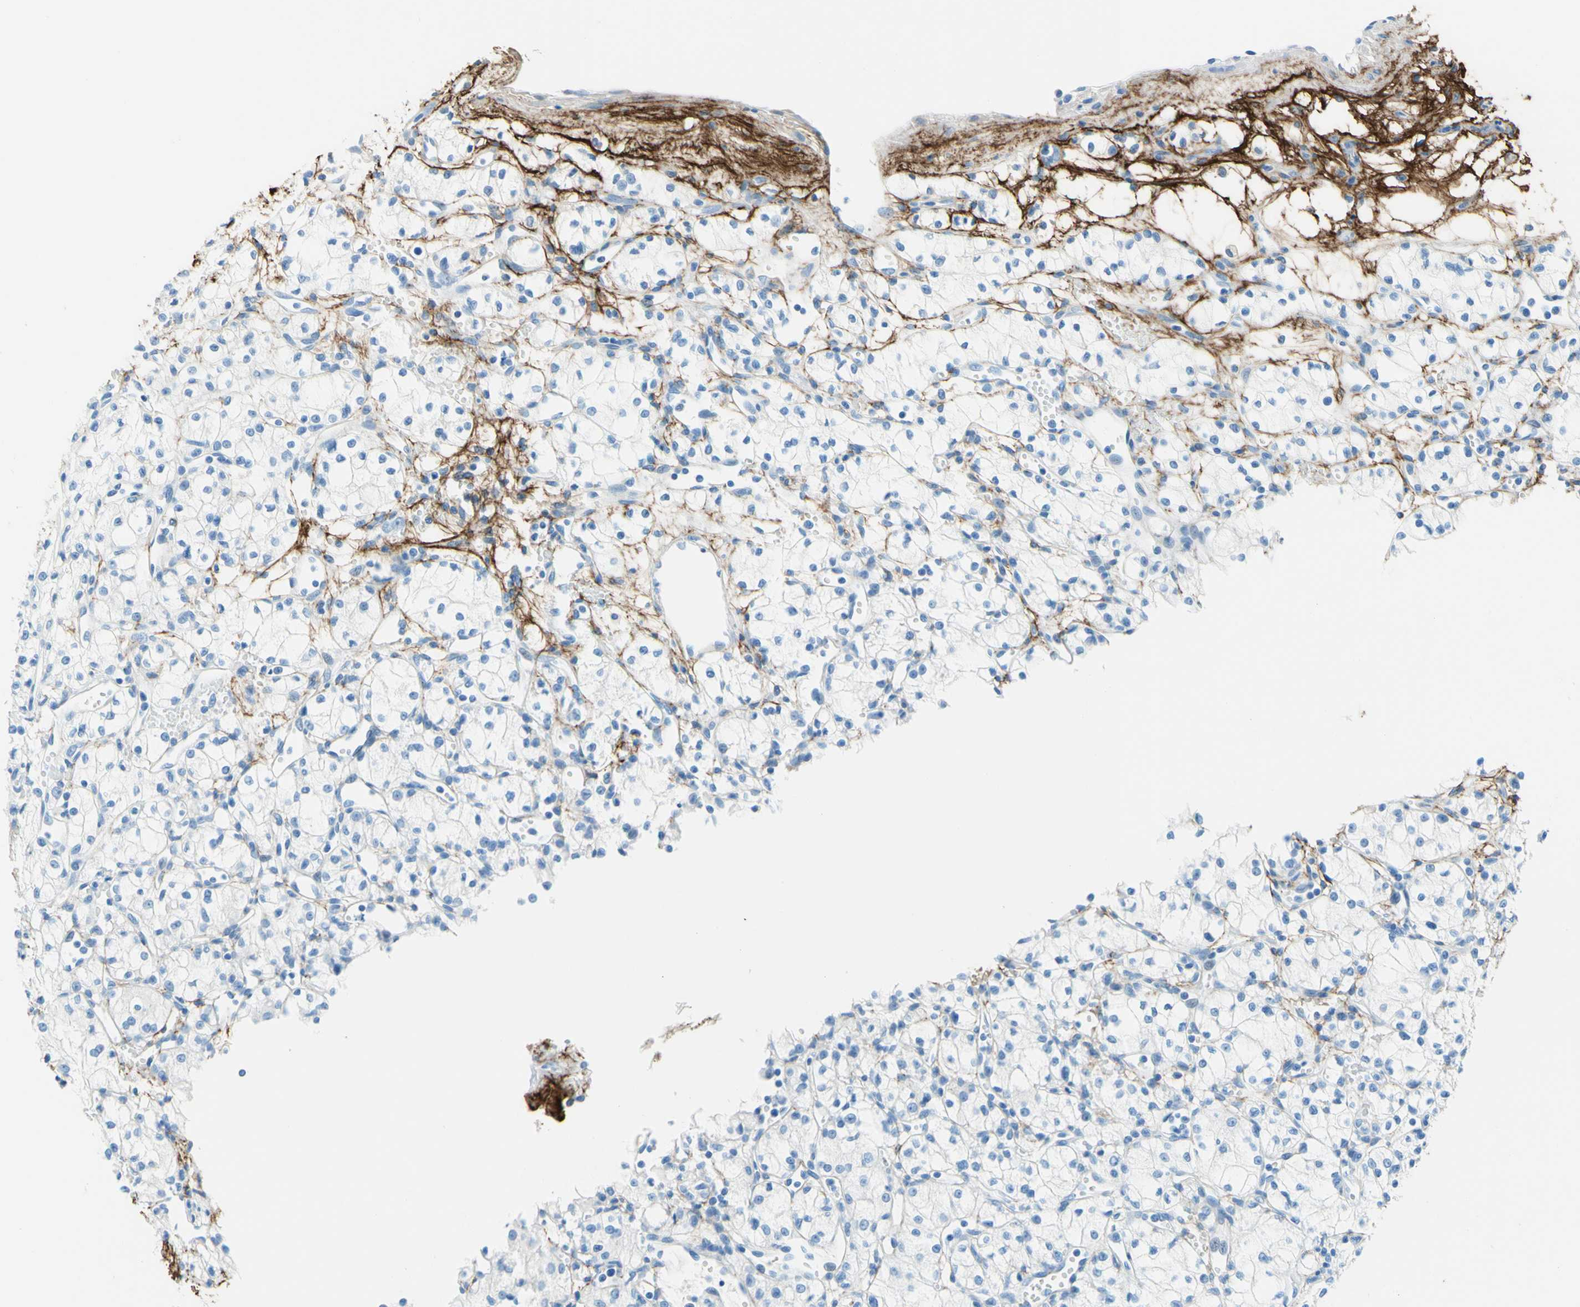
{"staining": {"intensity": "negative", "quantity": "none", "location": "none"}, "tissue": "renal cancer", "cell_type": "Tumor cells", "image_type": "cancer", "snomed": [{"axis": "morphology", "description": "Normal tissue, NOS"}, {"axis": "morphology", "description": "Adenocarcinoma, NOS"}, {"axis": "topography", "description": "Kidney"}], "caption": "Micrograph shows no significant protein expression in tumor cells of renal adenocarcinoma.", "gene": "MFAP5", "patient": {"sex": "male", "age": 59}}